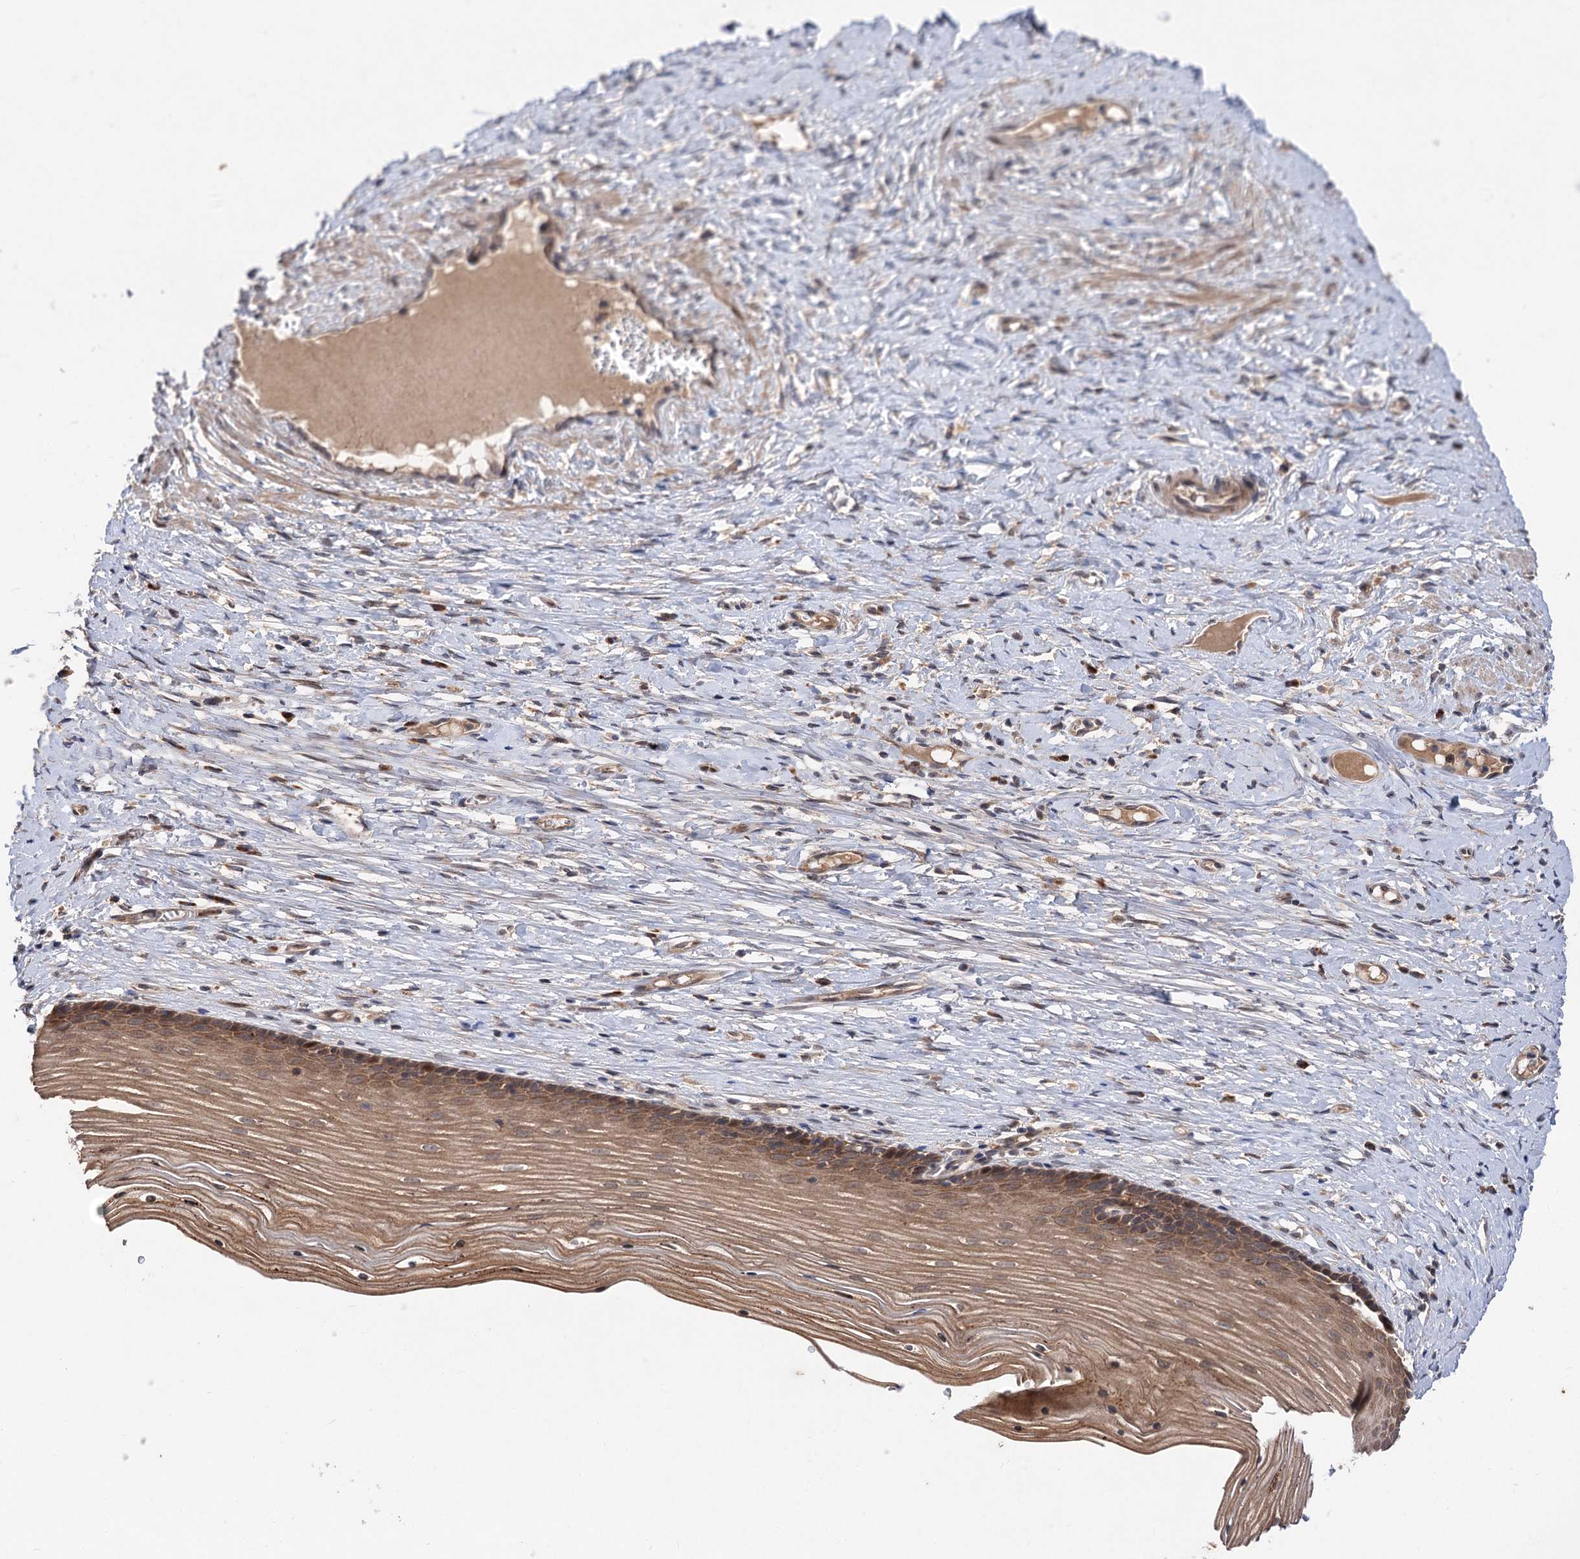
{"staining": {"intensity": "weak", "quantity": ">75%", "location": "cytoplasmic/membranous"}, "tissue": "cervix", "cell_type": "Glandular cells", "image_type": "normal", "snomed": [{"axis": "morphology", "description": "Normal tissue, NOS"}, {"axis": "topography", "description": "Cervix"}], "caption": "Weak cytoplasmic/membranous protein positivity is seen in about >75% of glandular cells in cervix. (DAB IHC, brown staining for protein, blue staining for nuclei).", "gene": "FBXW8", "patient": {"sex": "female", "age": 42}}